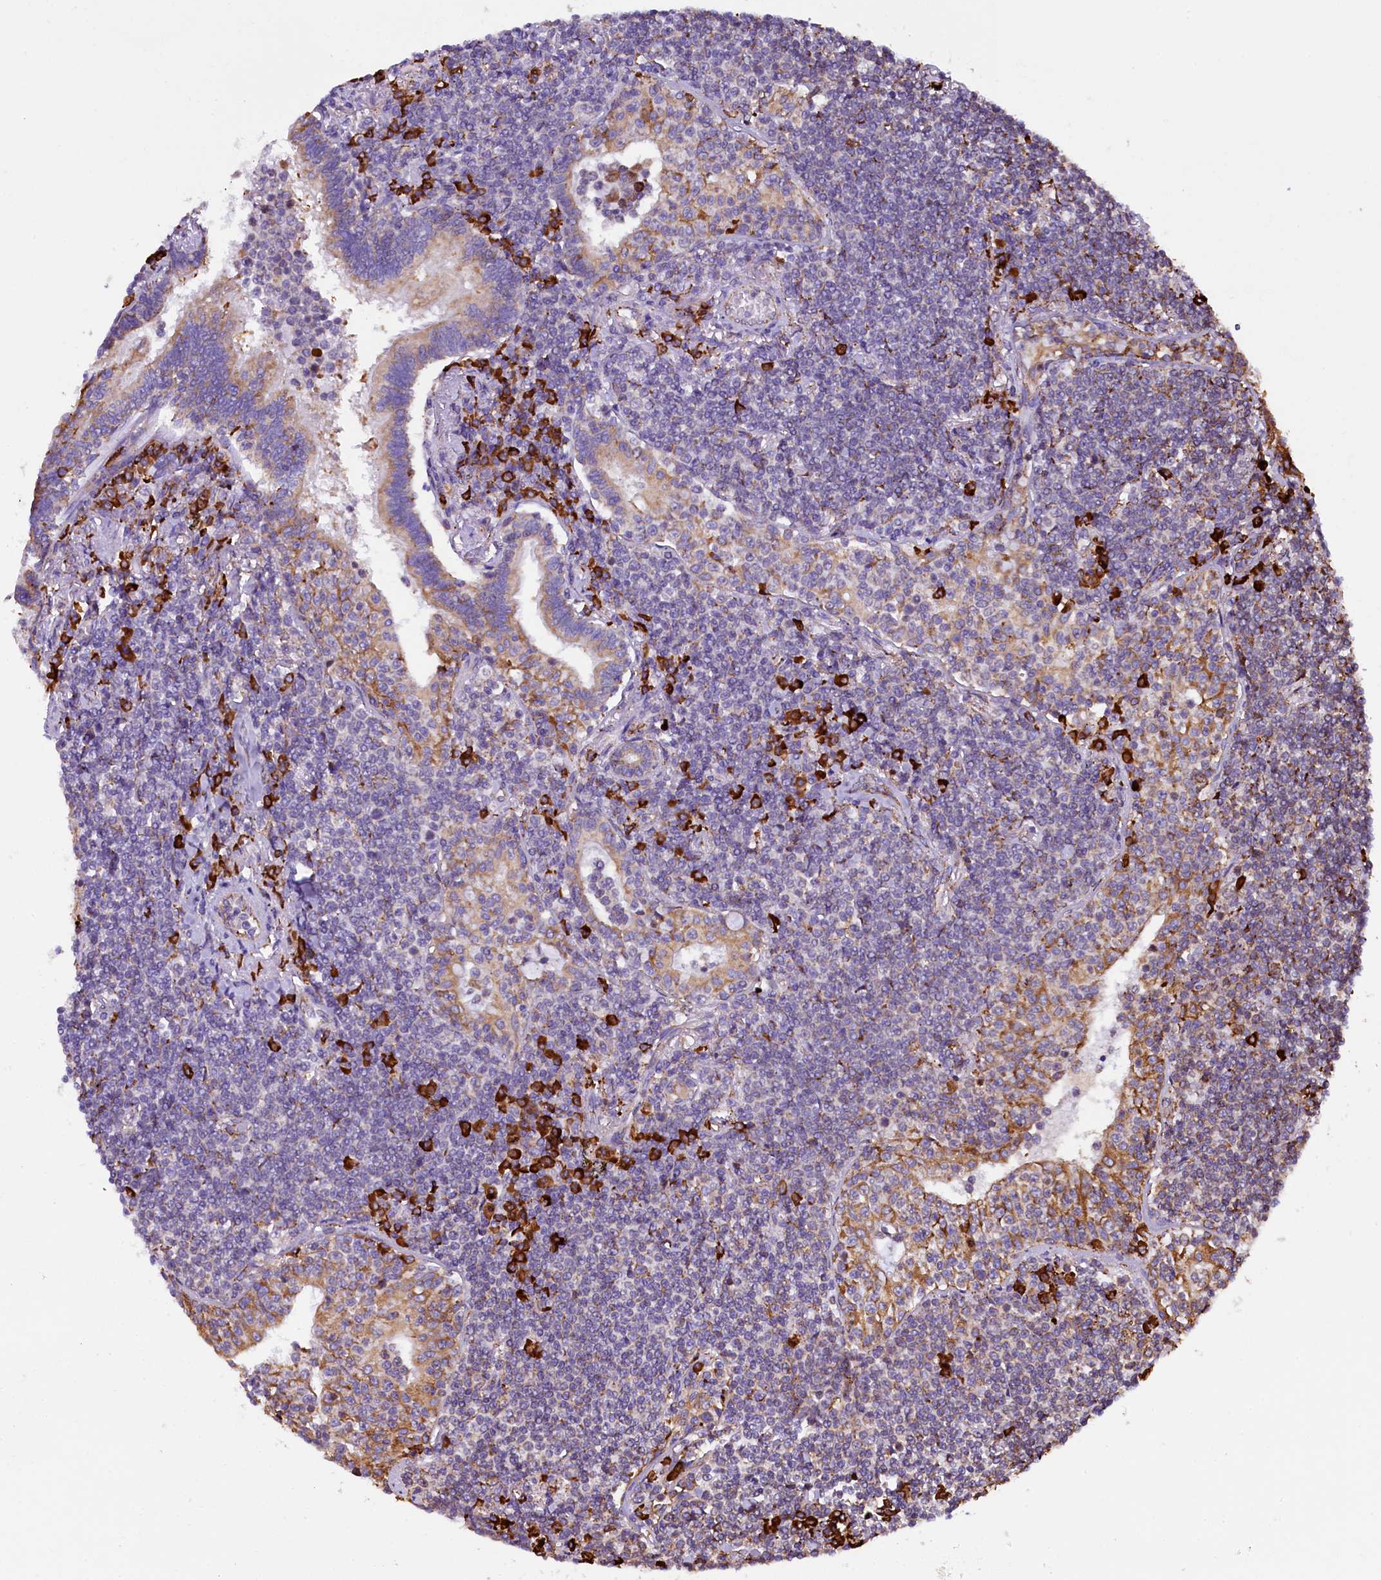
{"staining": {"intensity": "negative", "quantity": "none", "location": "none"}, "tissue": "lymphoma", "cell_type": "Tumor cells", "image_type": "cancer", "snomed": [{"axis": "morphology", "description": "Malignant lymphoma, non-Hodgkin's type, Low grade"}, {"axis": "topography", "description": "Lung"}], "caption": "A micrograph of lymphoma stained for a protein exhibits no brown staining in tumor cells.", "gene": "CAPS2", "patient": {"sex": "female", "age": 71}}